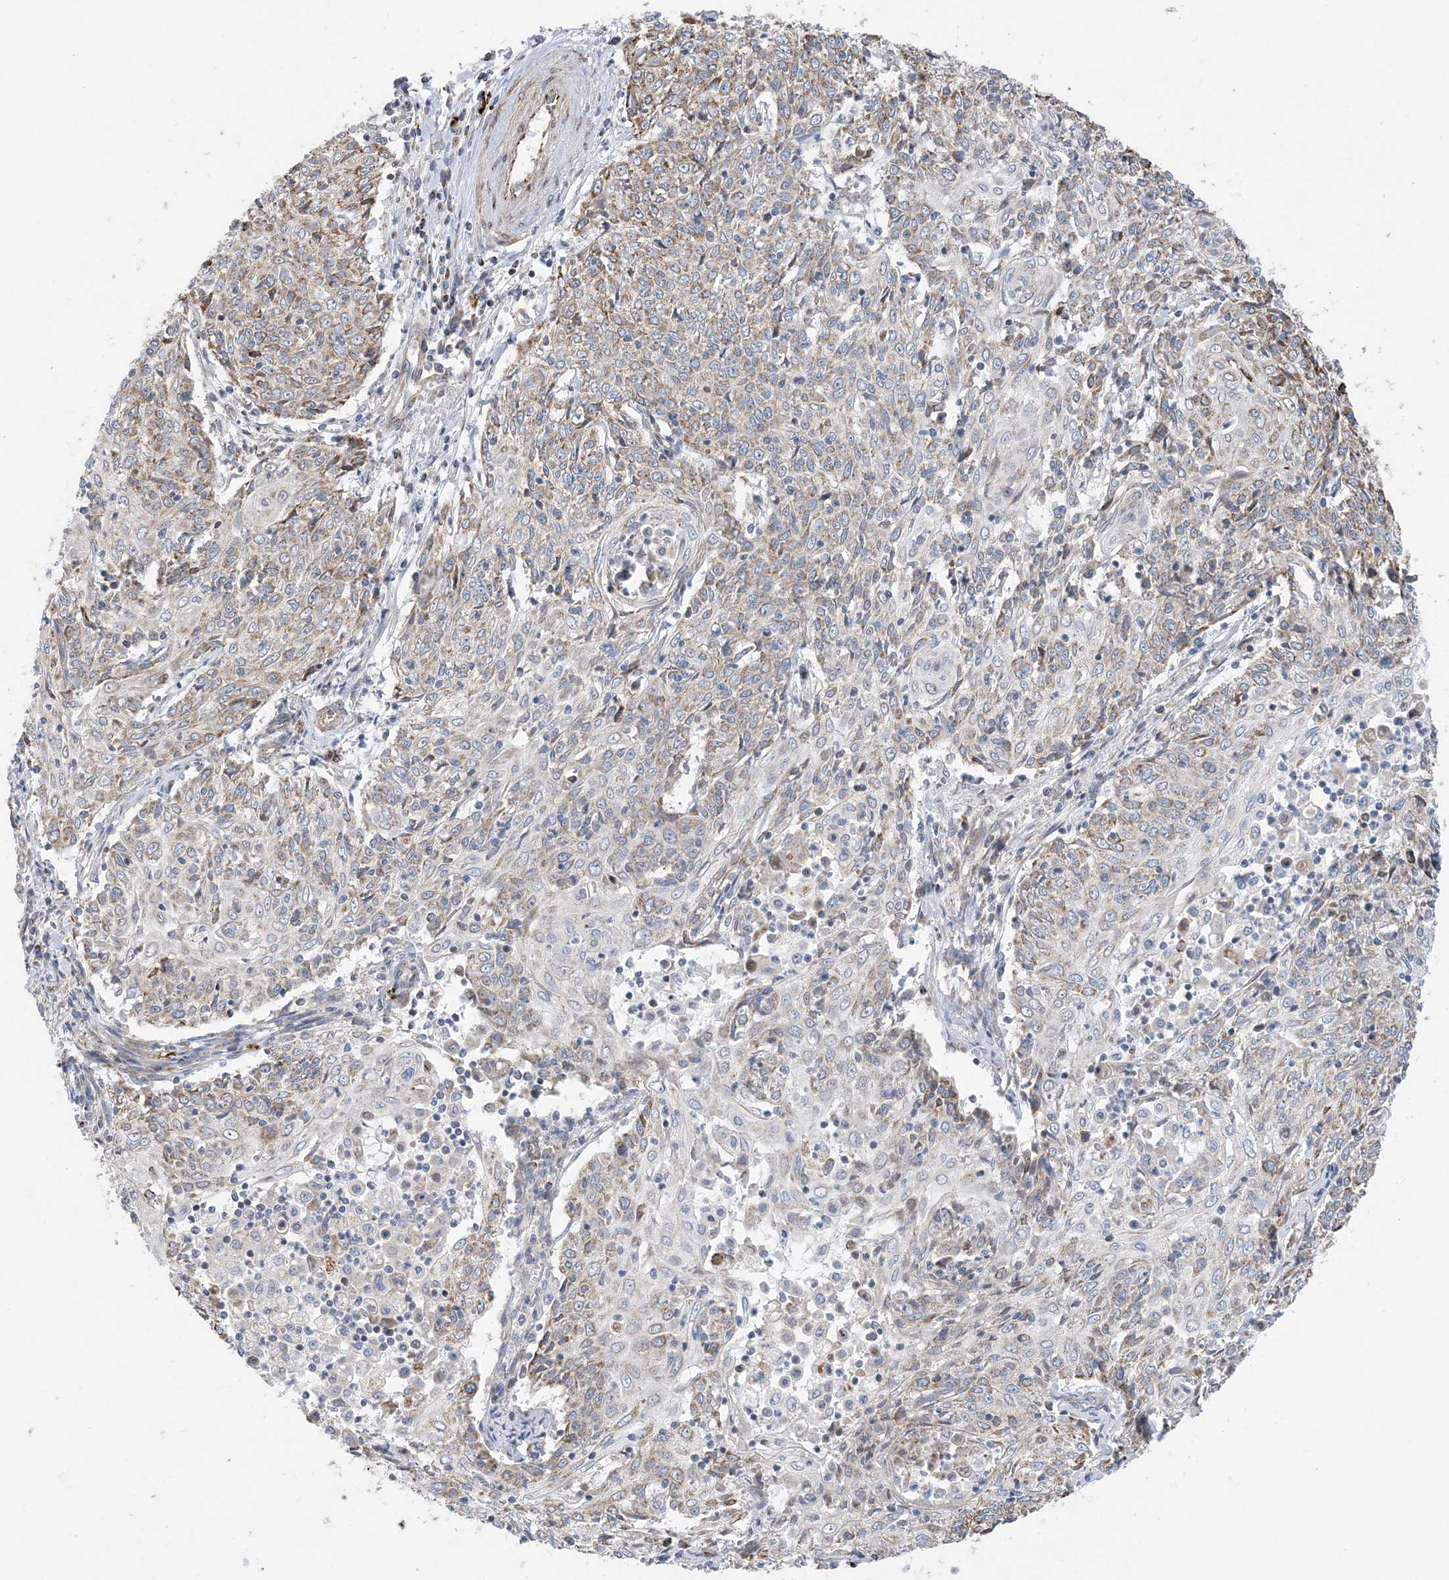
{"staining": {"intensity": "moderate", "quantity": "25%-75%", "location": "cytoplasmic/membranous"}, "tissue": "cervical cancer", "cell_type": "Tumor cells", "image_type": "cancer", "snomed": [{"axis": "morphology", "description": "Squamous cell carcinoma, NOS"}, {"axis": "topography", "description": "Cervix"}], "caption": "This is a micrograph of IHC staining of cervical cancer, which shows moderate expression in the cytoplasmic/membranous of tumor cells.", "gene": "PCDHGA1", "patient": {"sex": "female", "age": 48}}